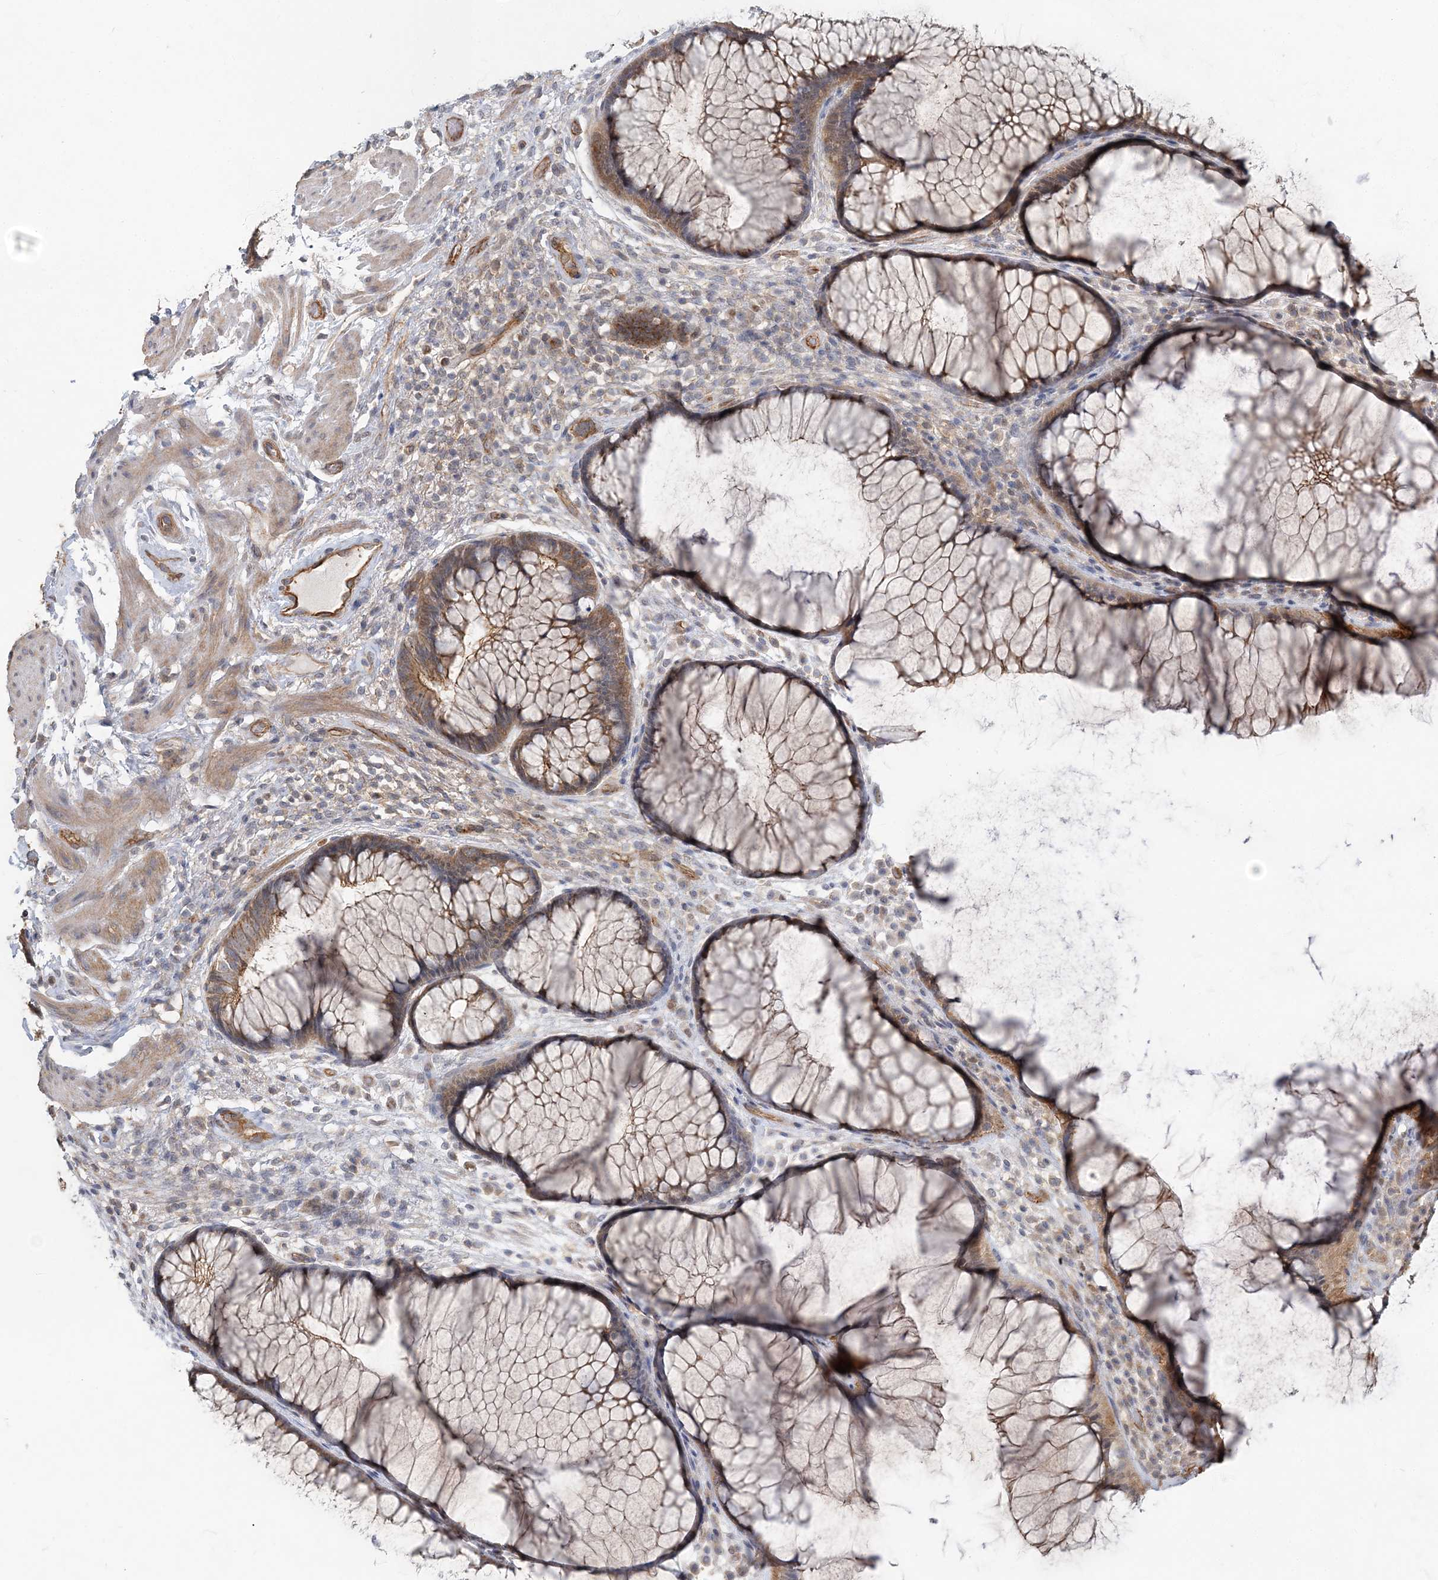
{"staining": {"intensity": "moderate", "quantity": ">75%", "location": "cytoplasmic/membranous"}, "tissue": "rectum", "cell_type": "Glandular cells", "image_type": "normal", "snomed": [{"axis": "morphology", "description": "Normal tissue, NOS"}, {"axis": "topography", "description": "Rectum"}], "caption": "Protein staining demonstrates moderate cytoplasmic/membranous positivity in approximately >75% of glandular cells in normal rectum. The staining was performed using DAB, with brown indicating positive protein expression. Nuclei are stained blue with hematoxylin.", "gene": "MAT2B", "patient": {"sex": "male", "age": 51}}